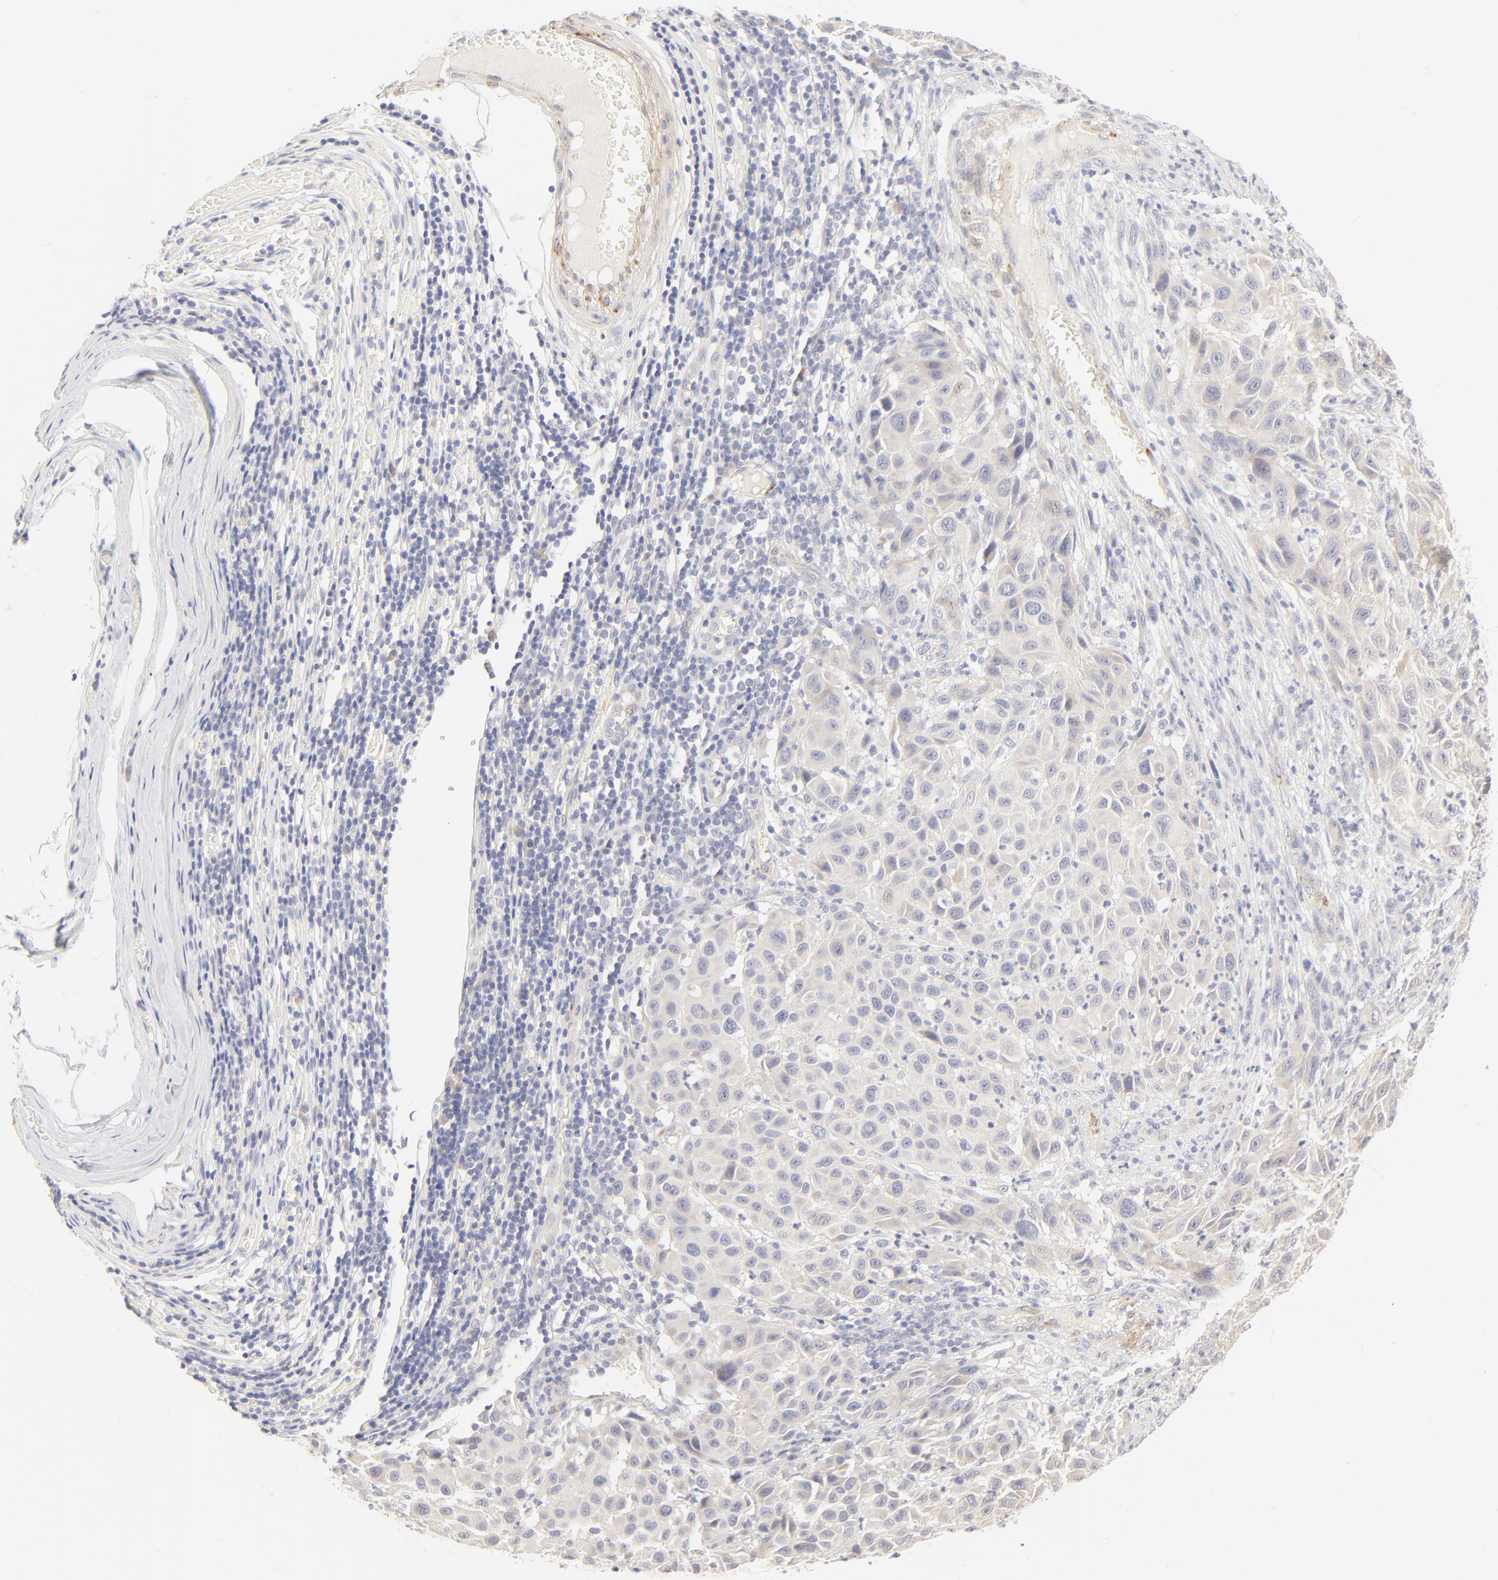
{"staining": {"intensity": "negative", "quantity": "none", "location": "none"}, "tissue": "melanoma", "cell_type": "Tumor cells", "image_type": "cancer", "snomed": [{"axis": "morphology", "description": "Malignant melanoma, Metastatic site"}, {"axis": "topography", "description": "Lymph node"}], "caption": "Melanoma stained for a protein using IHC shows no staining tumor cells.", "gene": "NKX2-2", "patient": {"sex": "male", "age": 61}}